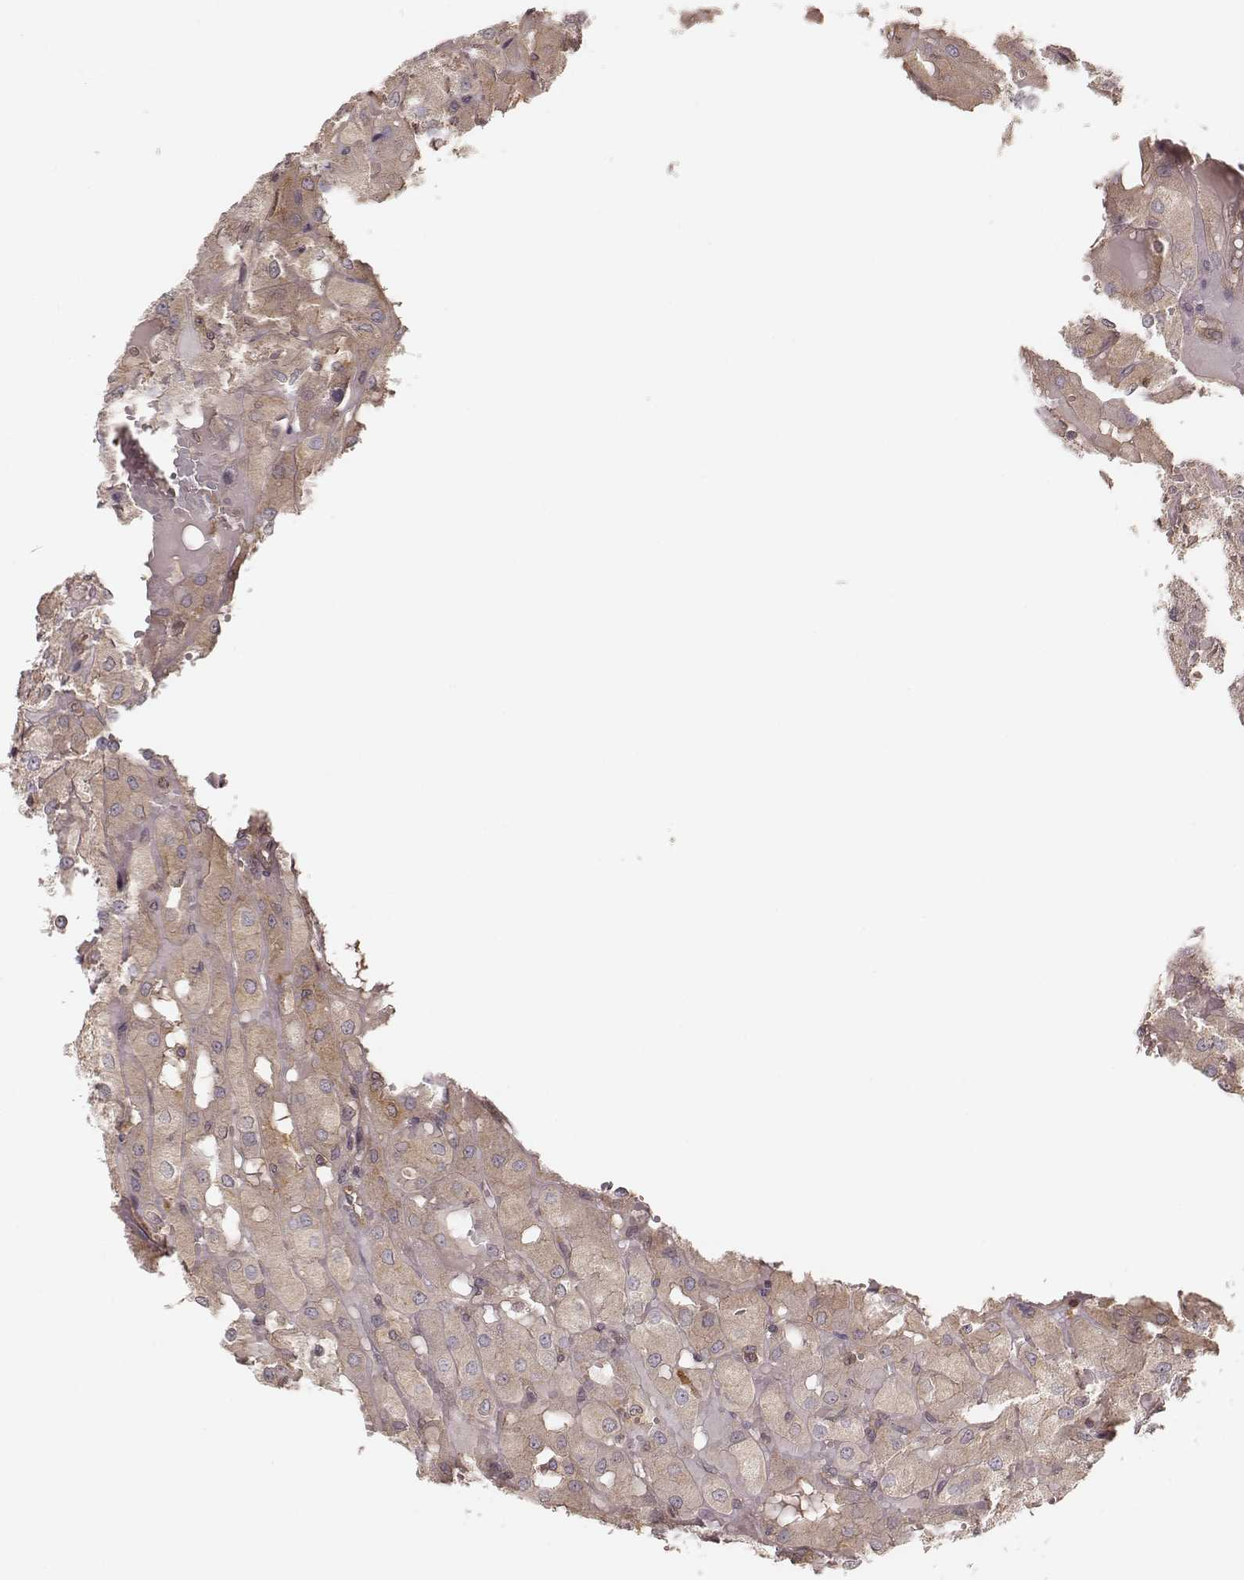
{"staining": {"intensity": "negative", "quantity": "none", "location": "none"}, "tissue": "renal cancer", "cell_type": "Tumor cells", "image_type": "cancer", "snomed": [{"axis": "morphology", "description": "Adenocarcinoma, NOS"}, {"axis": "topography", "description": "Kidney"}], "caption": "Protein analysis of renal cancer shows no significant staining in tumor cells.", "gene": "CARS1", "patient": {"sex": "male", "age": 72}}